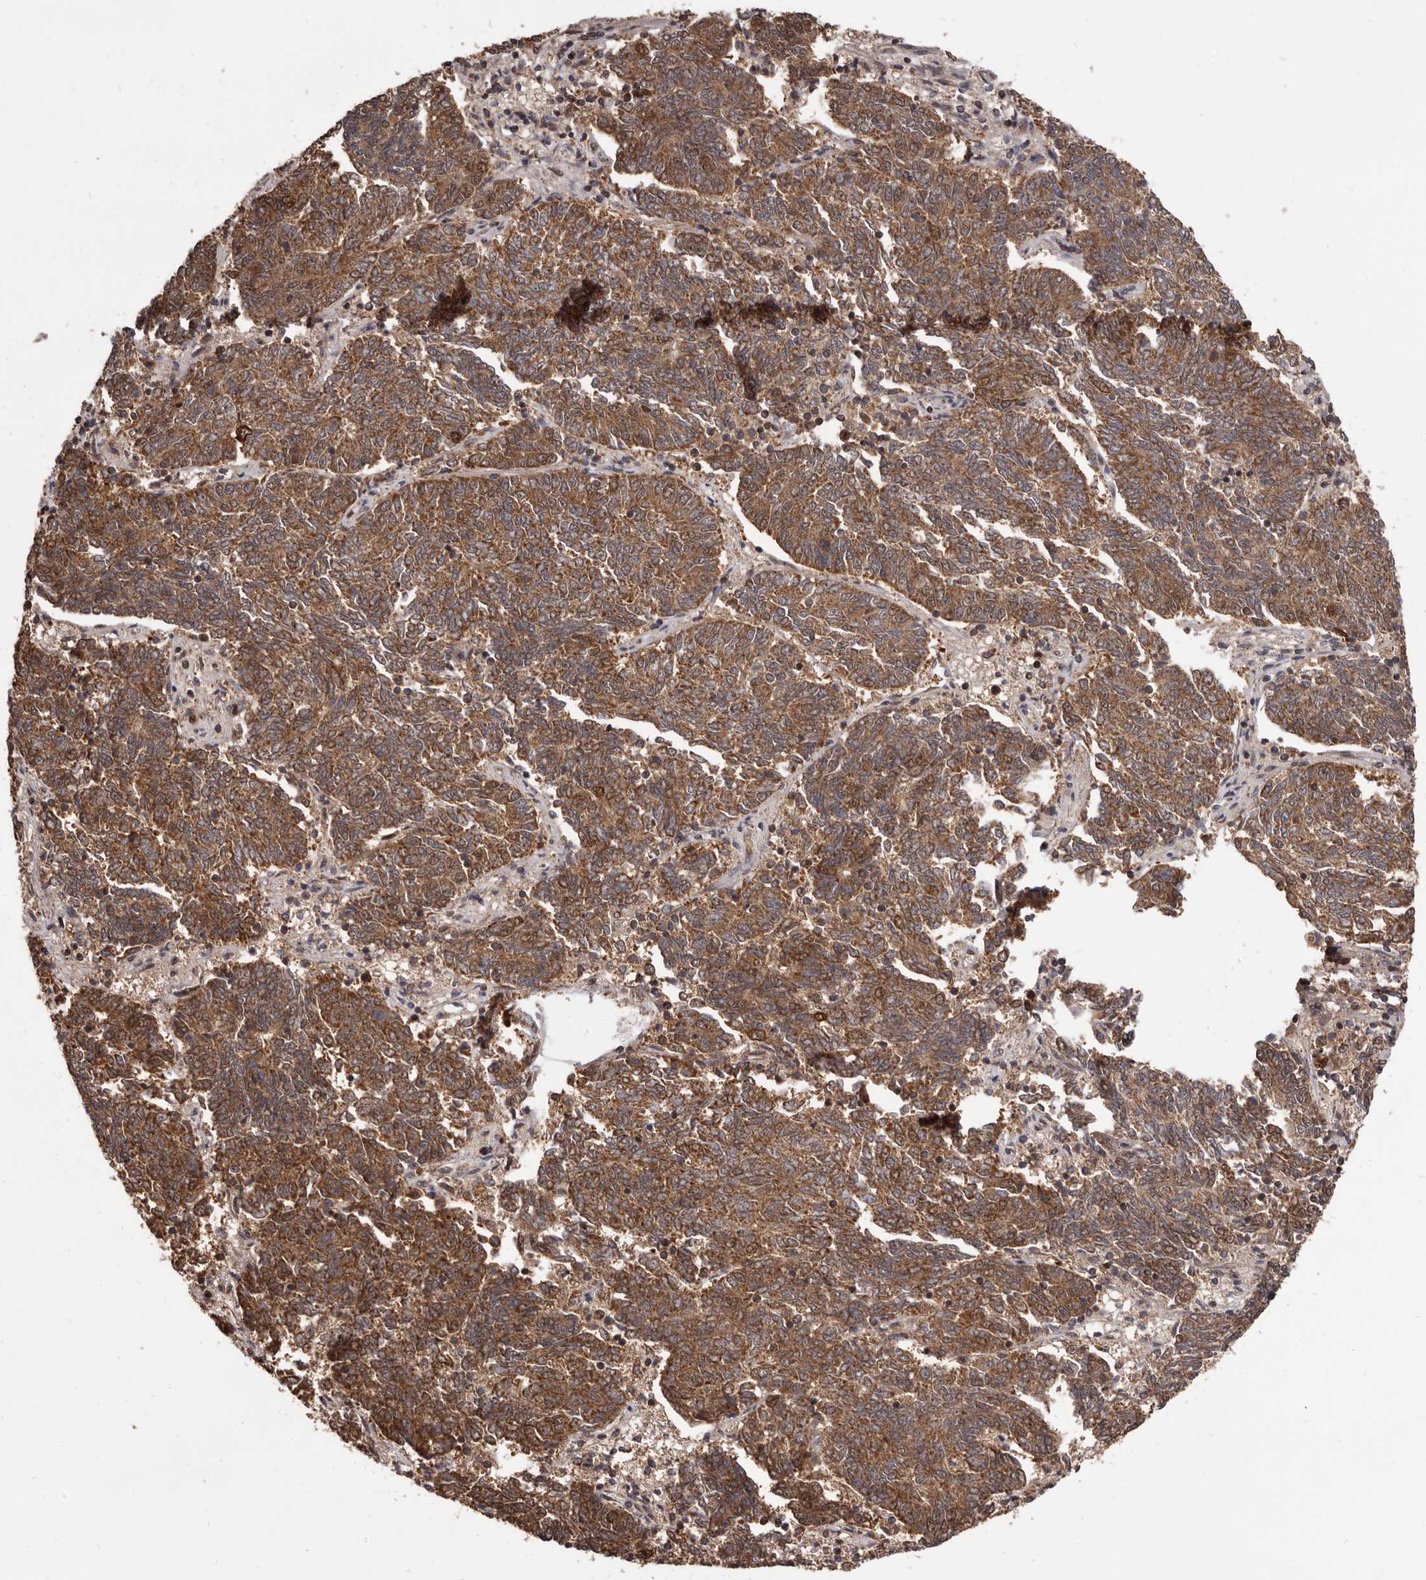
{"staining": {"intensity": "moderate", "quantity": ">75%", "location": "cytoplasmic/membranous"}, "tissue": "endometrial cancer", "cell_type": "Tumor cells", "image_type": "cancer", "snomed": [{"axis": "morphology", "description": "Adenocarcinoma, NOS"}, {"axis": "topography", "description": "Endometrium"}], "caption": "Human endometrial cancer (adenocarcinoma) stained with a brown dye exhibits moderate cytoplasmic/membranous positive staining in about >75% of tumor cells.", "gene": "MAP3K14", "patient": {"sex": "female", "age": 80}}